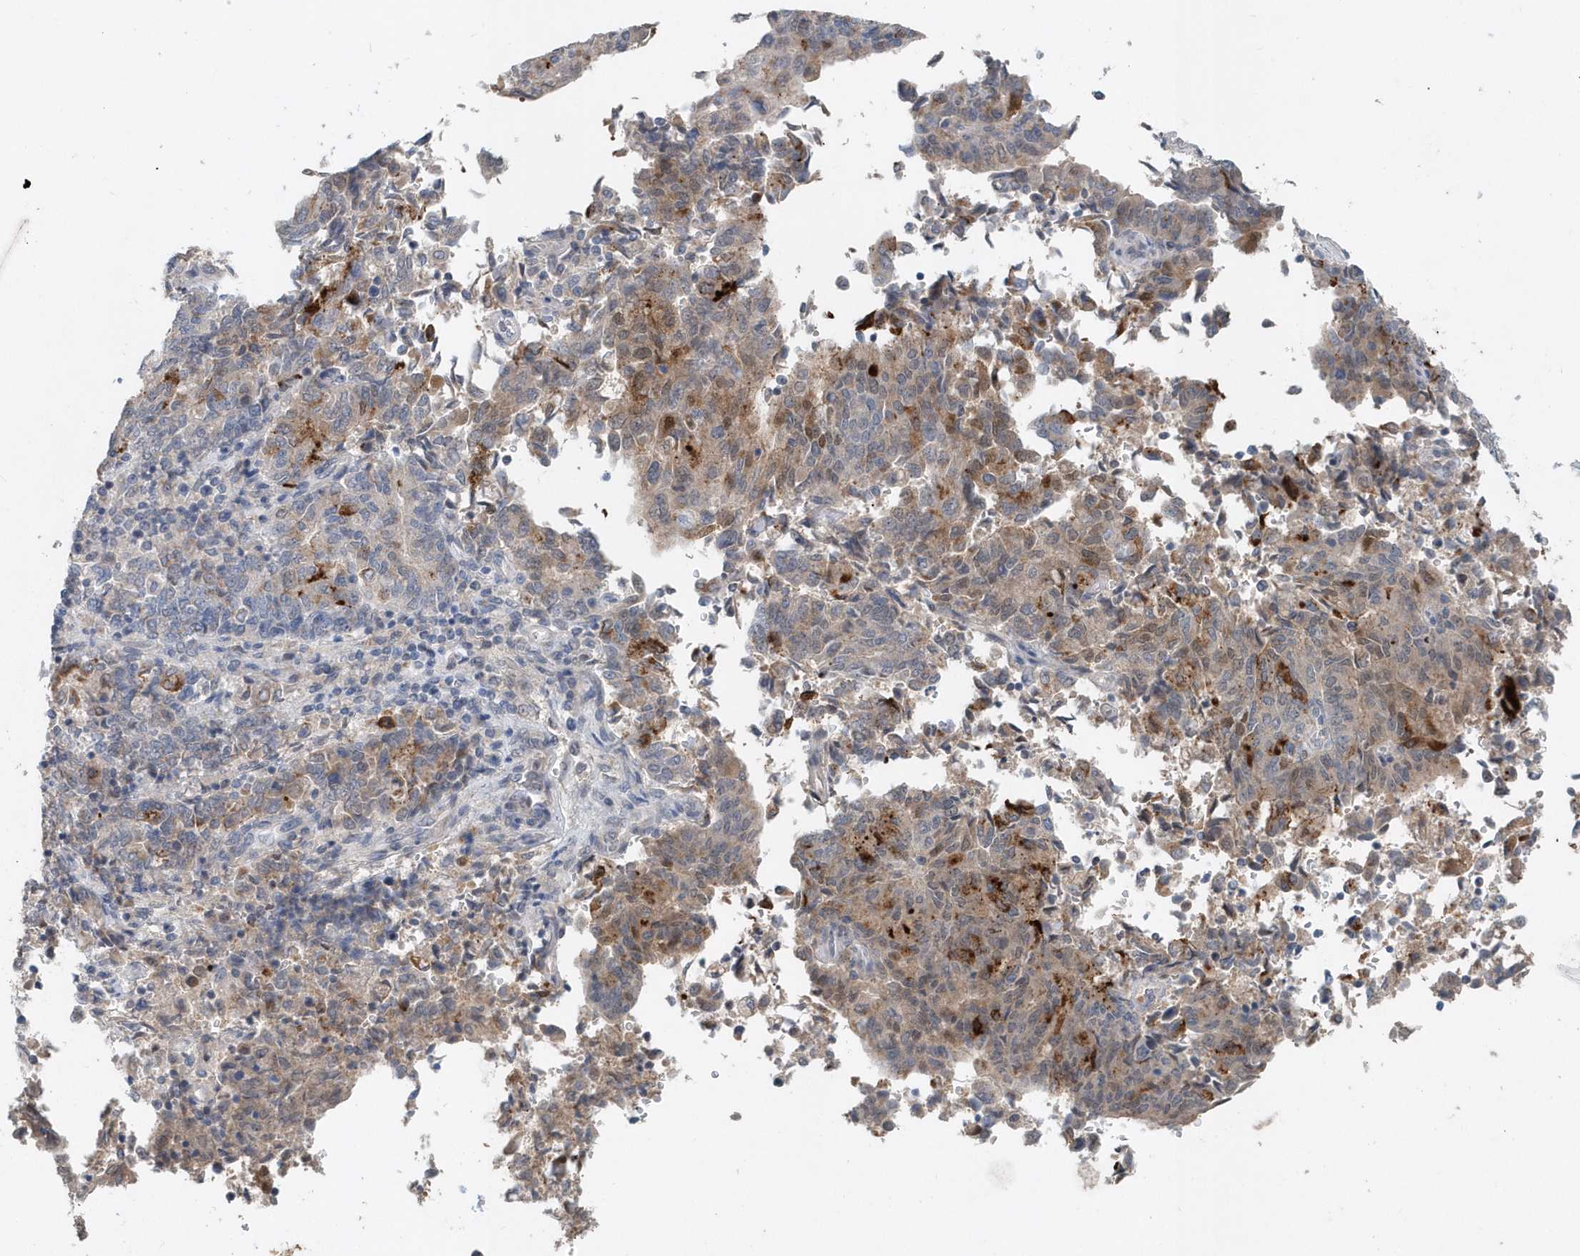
{"staining": {"intensity": "weak", "quantity": ">75%", "location": "cytoplasmic/membranous,nuclear"}, "tissue": "endometrial cancer", "cell_type": "Tumor cells", "image_type": "cancer", "snomed": [{"axis": "morphology", "description": "Adenocarcinoma, NOS"}, {"axis": "topography", "description": "Endometrium"}], "caption": "Tumor cells demonstrate low levels of weak cytoplasmic/membranous and nuclear positivity in approximately >75% of cells in endometrial cancer.", "gene": "PFN2", "patient": {"sex": "female", "age": 80}}